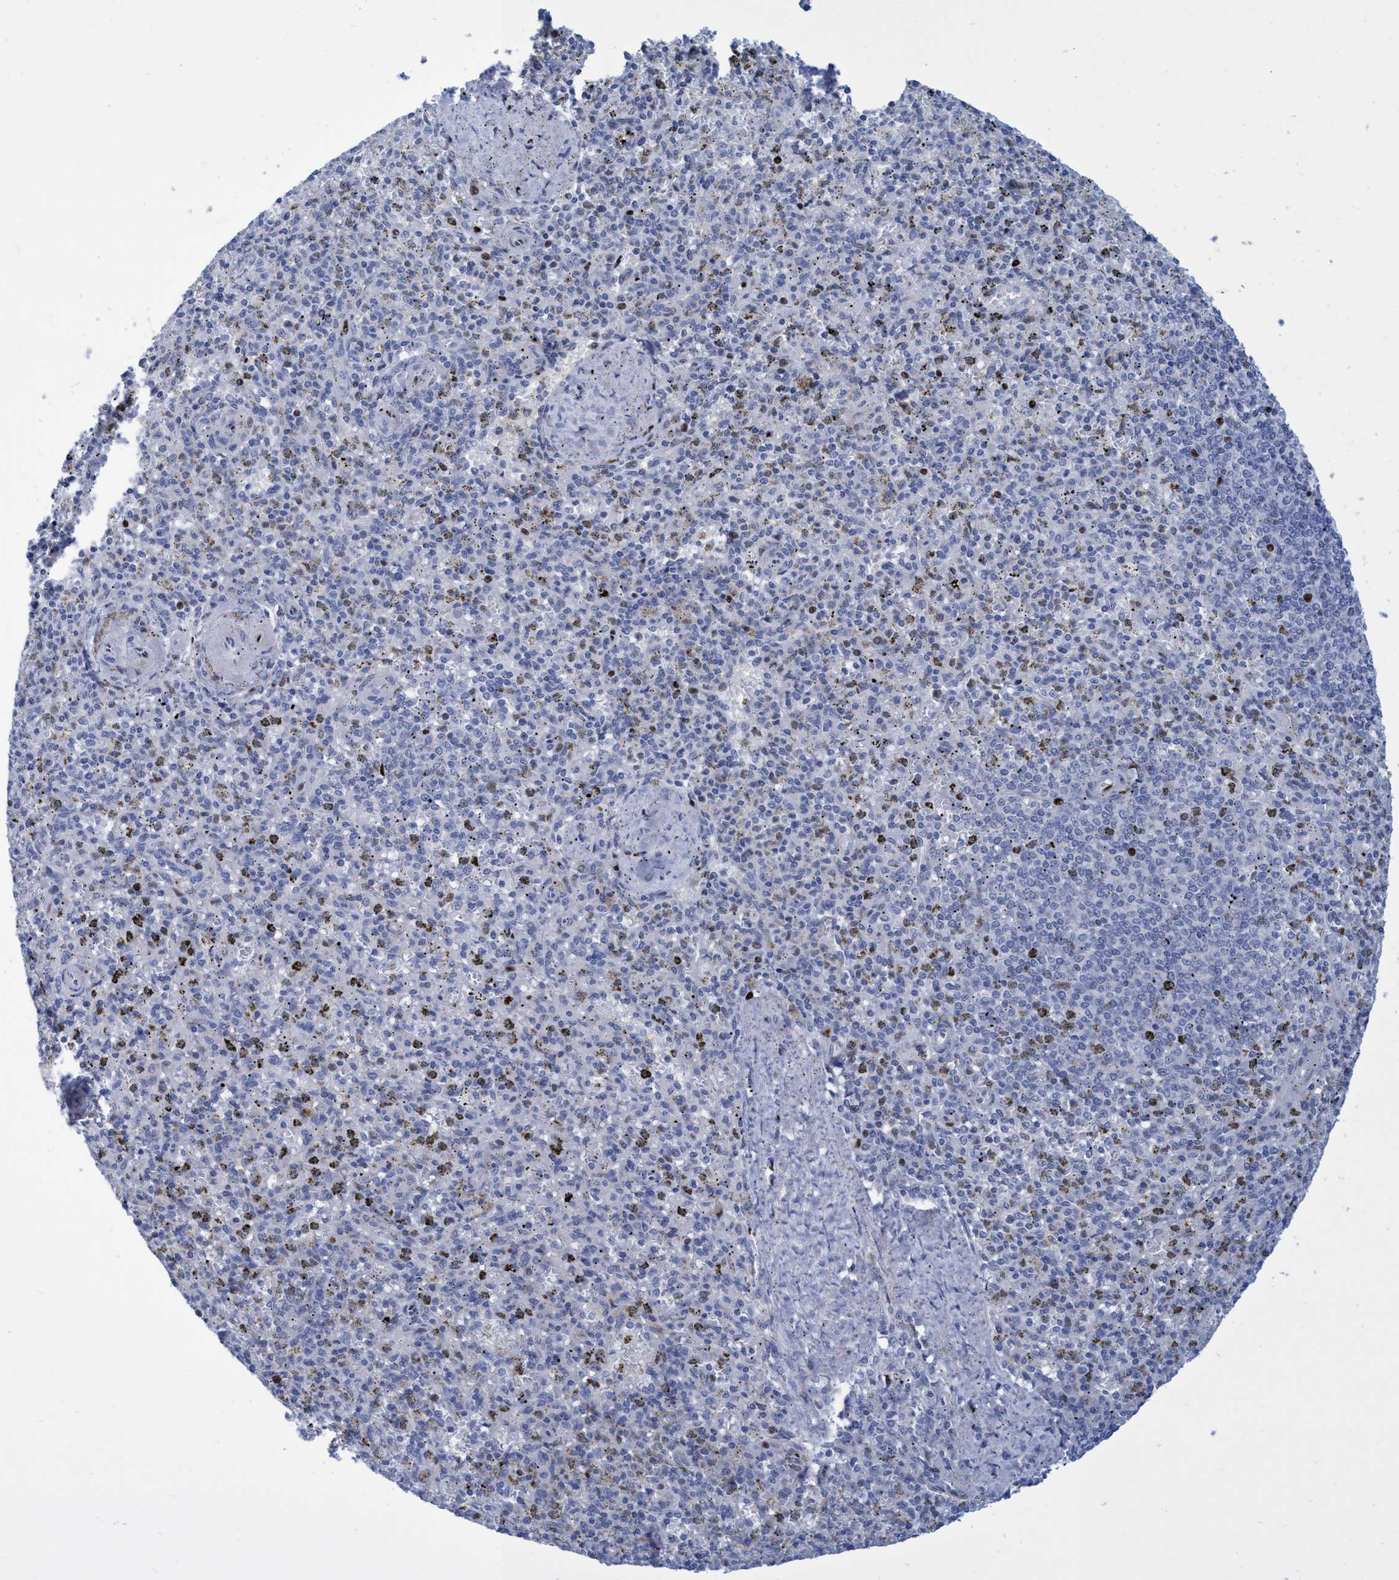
{"staining": {"intensity": "moderate", "quantity": "25%-75%", "location": "nuclear"}, "tissue": "spleen", "cell_type": "Cells in red pulp", "image_type": "normal", "snomed": [{"axis": "morphology", "description": "Normal tissue, NOS"}, {"axis": "topography", "description": "Spleen"}], "caption": "This is a micrograph of IHC staining of normal spleen, which shows moderate positivity in the nuclear of cells in red pulp.", "gene": "R3HCC1", "patient": {"sex": "male", "age": 72}}